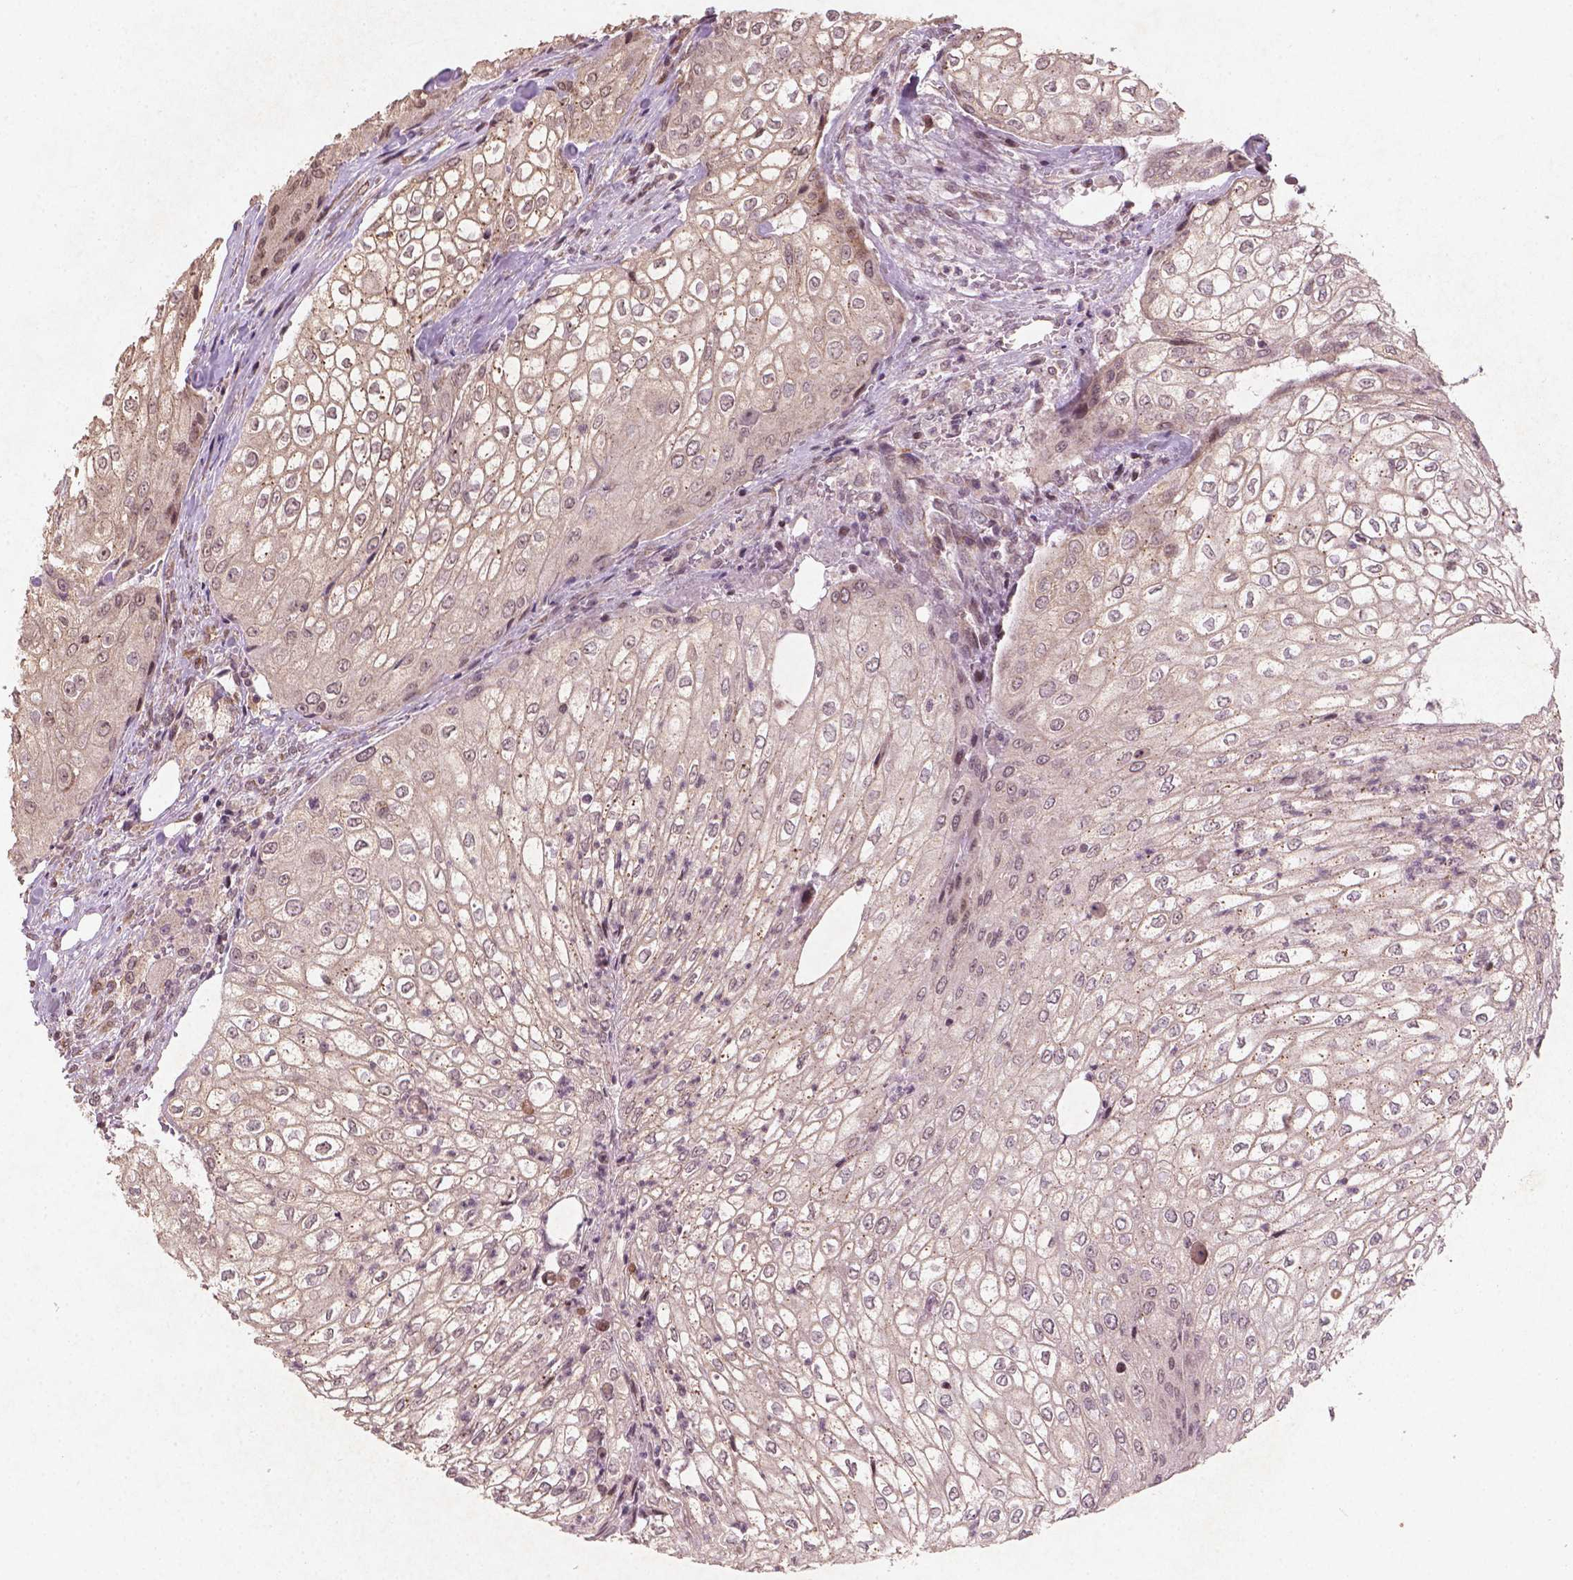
{"staining": {"intensity": "weak", "quantity": "<25%", "location": "nuclear"}, "tissue": "urothelial cancer", "cell_type": "Tumor cells", "image_type": "cancer", "snomed": [{"axis": "morphology", "description": "Urothelial carcinoma, High grade"}, {"axis": "topography", "description": "Urinary bladder"}], "caption": "Histopathology image shows no significant protein staining in tumor cells of urothelial cancer. (Immunohistochemistry, brightfield microscopy, high magnification).", "gene": "SMAD2", "patient": {"sex": "male", "age": 62}}